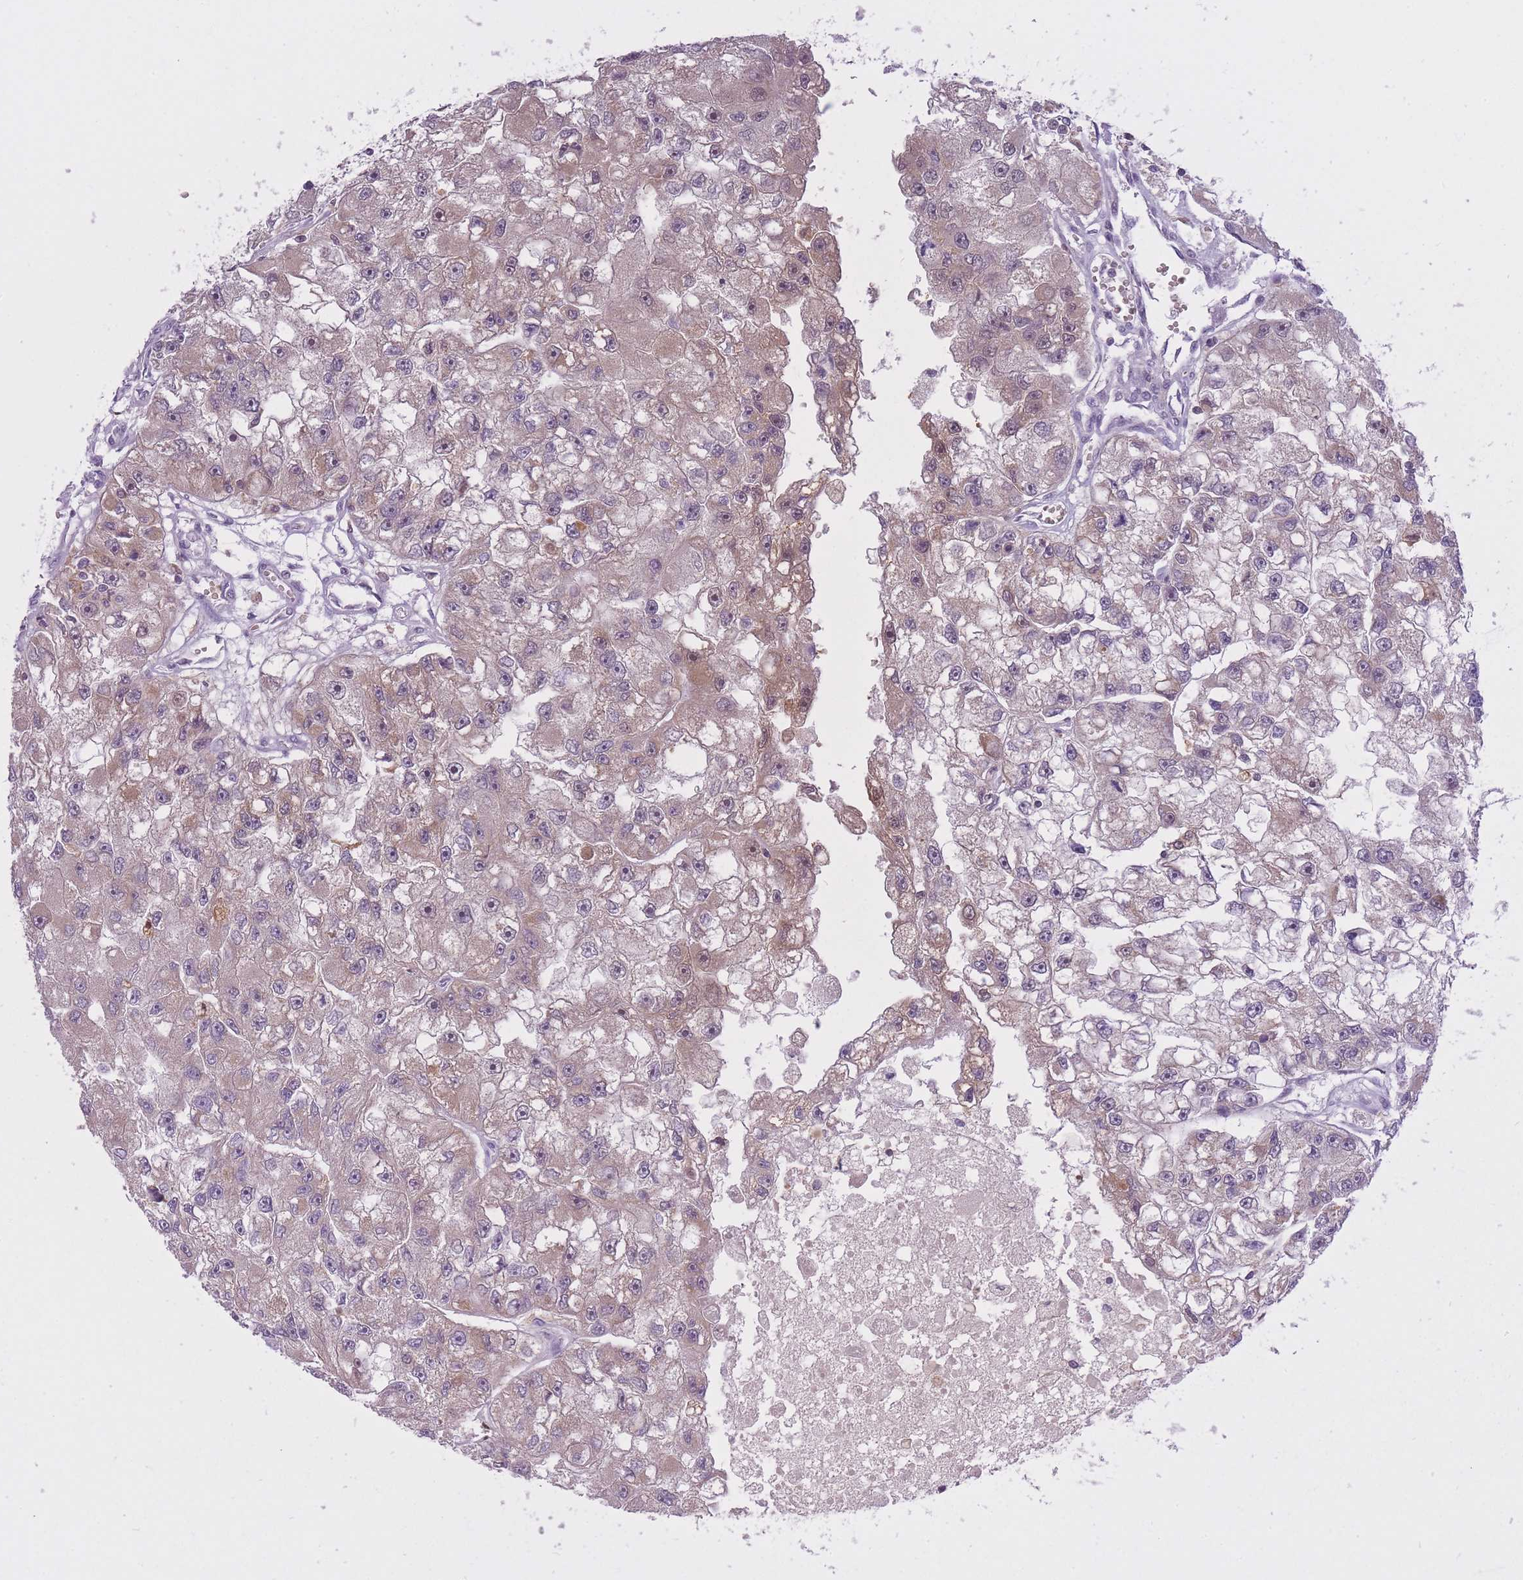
{"staining": {"intensity": "weak", "quantity": "25%-75%", "location": "cytoplasmic/membranous,nuclear"}, "tissue": "renal cancer", "cell_type": "Tumor cells", "image_type": "cancer", "snomed": [{"axis": "morphology", "description": "Adenocarcinoma, NOS"}, {"axis": "topography", "description": "Kidney"}], "caption": "Protein staining of renal cancer tissue demonstrates weak cytoplasmic/membranous and nuclear staining in approximately 25%-75% of tumor cells.", "gene": "CXorf38", "patient": {"sex": "male", "age": 63}}